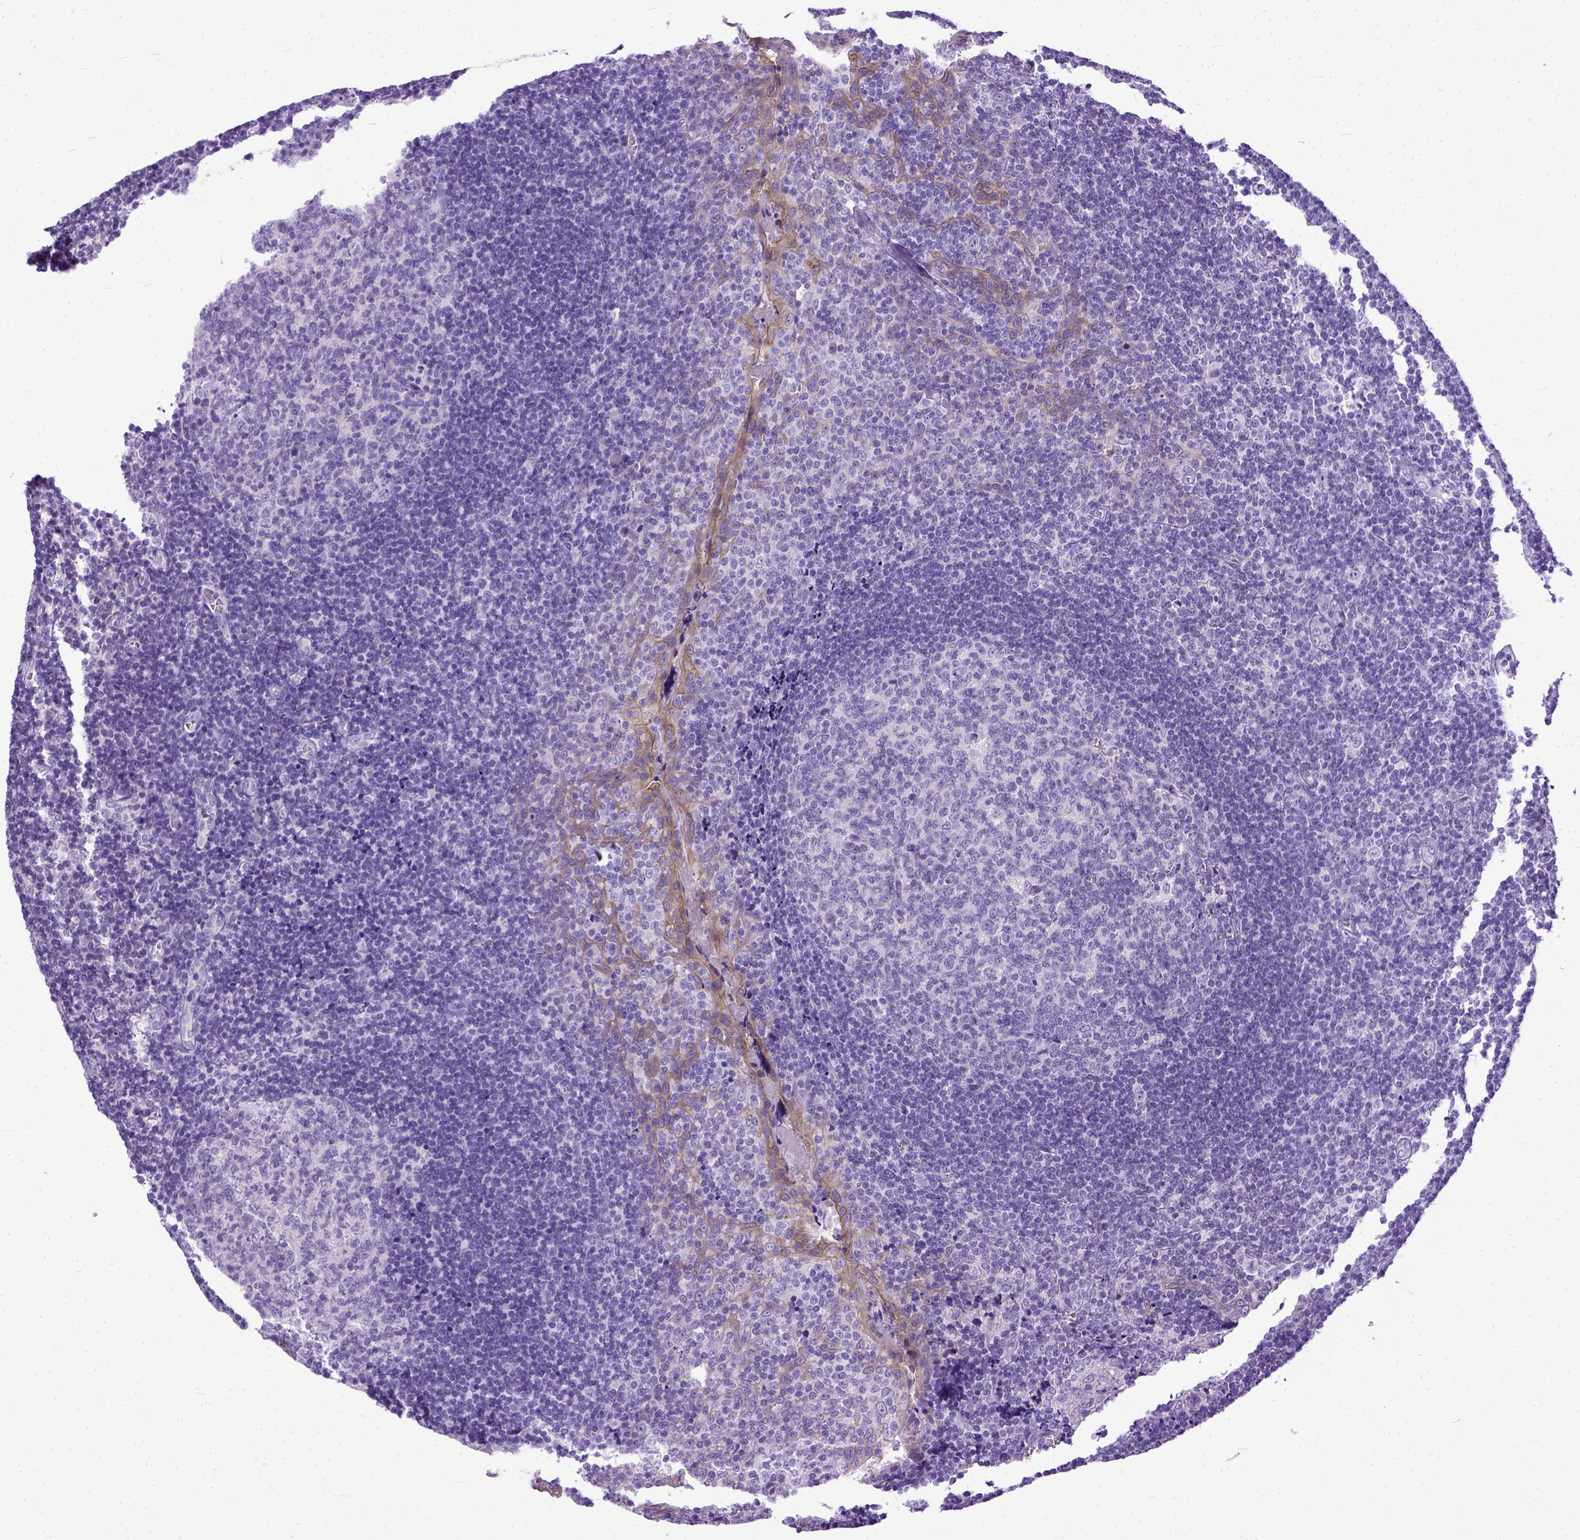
{"staining": {"intensity": "negative", "quantity": "none", "location": "none"}, "tissue": "tonsil", "cell_type": "Germinal center cells", "image_type": "normal", "snomed": [{"axis": "morphology", "description": "Normal tissue, NOS"}, {"axis": "morphology", "description": "Inflammation, NOS"}, {"axis": "topography", "description": "Tonsil"}], "caption": "There is no significant positivity in germinal center cells of tonsil.", "gene": "PPL", "patient": {"sex": "female", "age": 31}}